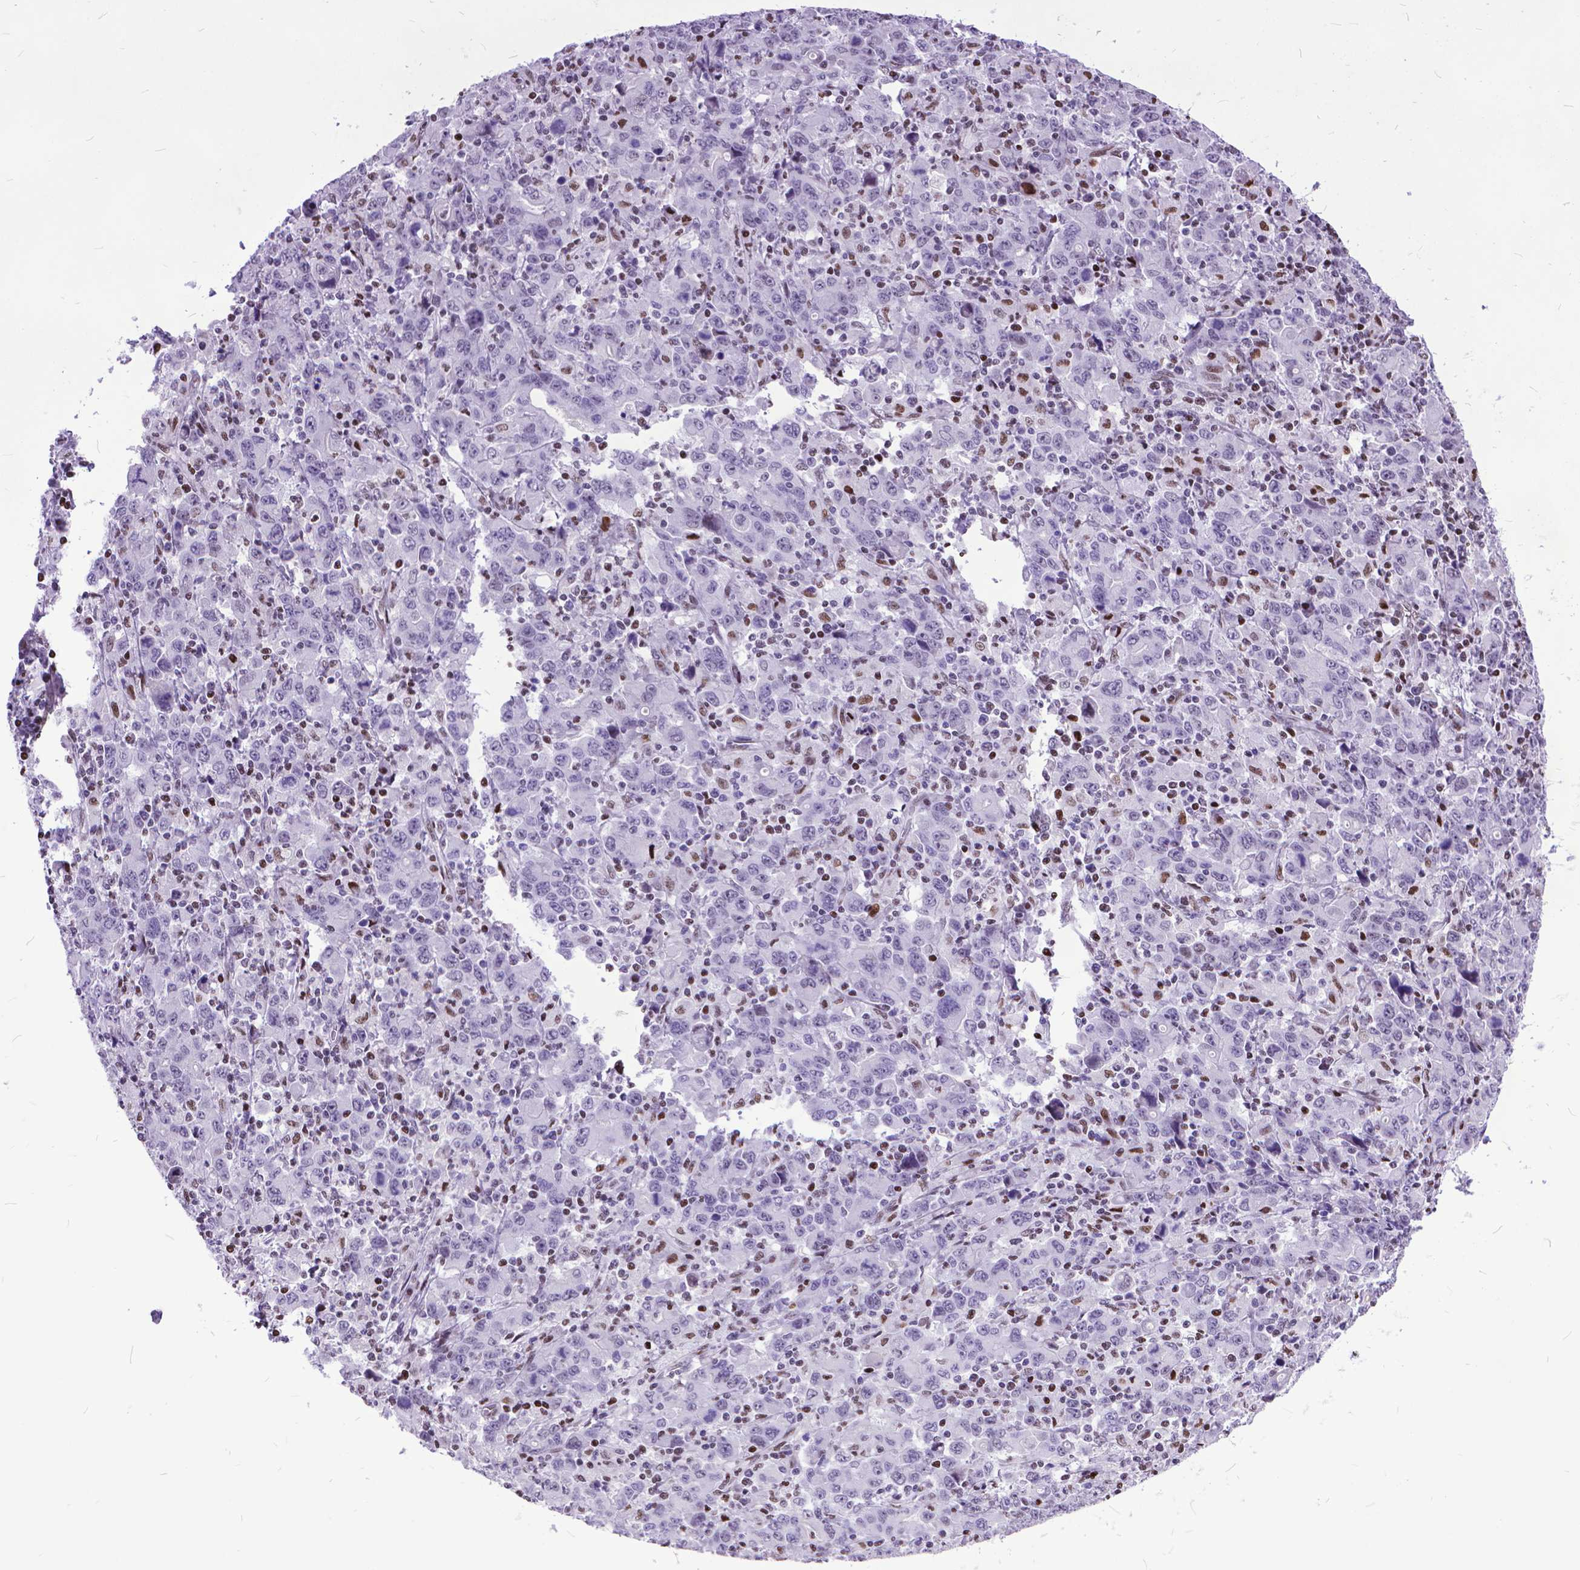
{"staining": {"intensity": "negative", "quantity": "none", "location": "none"}, "tissue": "stomach cancer", "cell_type": "Tumor cells", "image_type": "cancer", "snomed": [{"axis": "morphology", "description": "Adenocarcinoma, NOS"}, {"axis": "topography", "description": "Stomach, upper"}], "caption": "Image shows no protein staining in tumor cells of stomach cancer (adenocarcinoma) tissue.", "gene": "POLE4", "patient": {"sex": "male", "age": 69}}